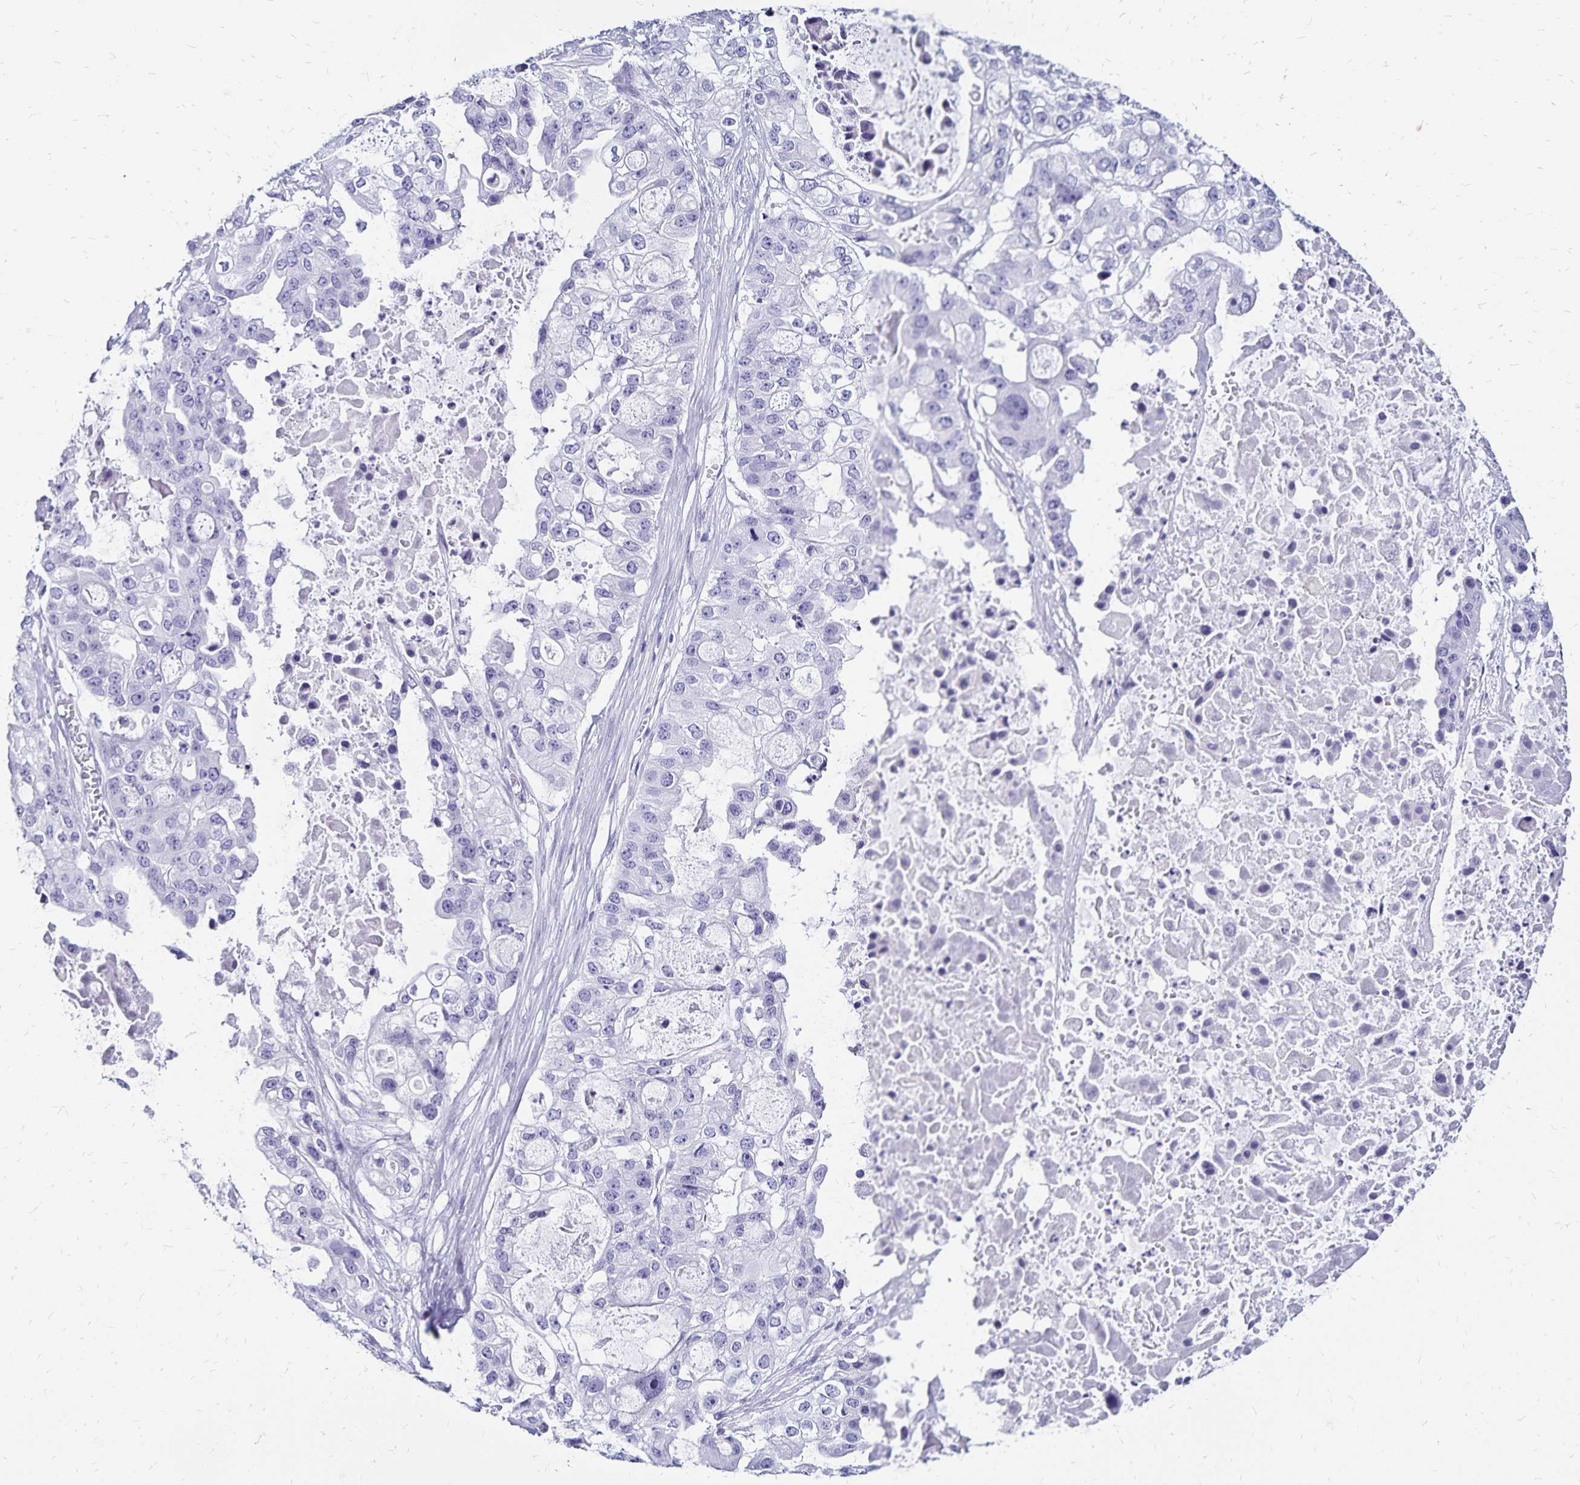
{"staining": {"intensity": "negative", "quantity": "none", "location": "none"}, "tissue": "ovarian cancer", "cell_type": "Tumor cells", "image_type": "cancer", "snomed": [{"axis": "morphology", "description": "Cystadenocarcinoma, serous, NOS"}, {"axis": "topography", "description": "Ovary"}], "caption": "DAB immunohistochemical staining of human ovarian serous cystadenocarcinoma displays no significant staining in tumor cells. (DAB (3,3'-diaminobenzidine) IHC with hematoxylin counter stain).", "gene": "LIN28B", "patient": {"sex": "female", "age": 56}}